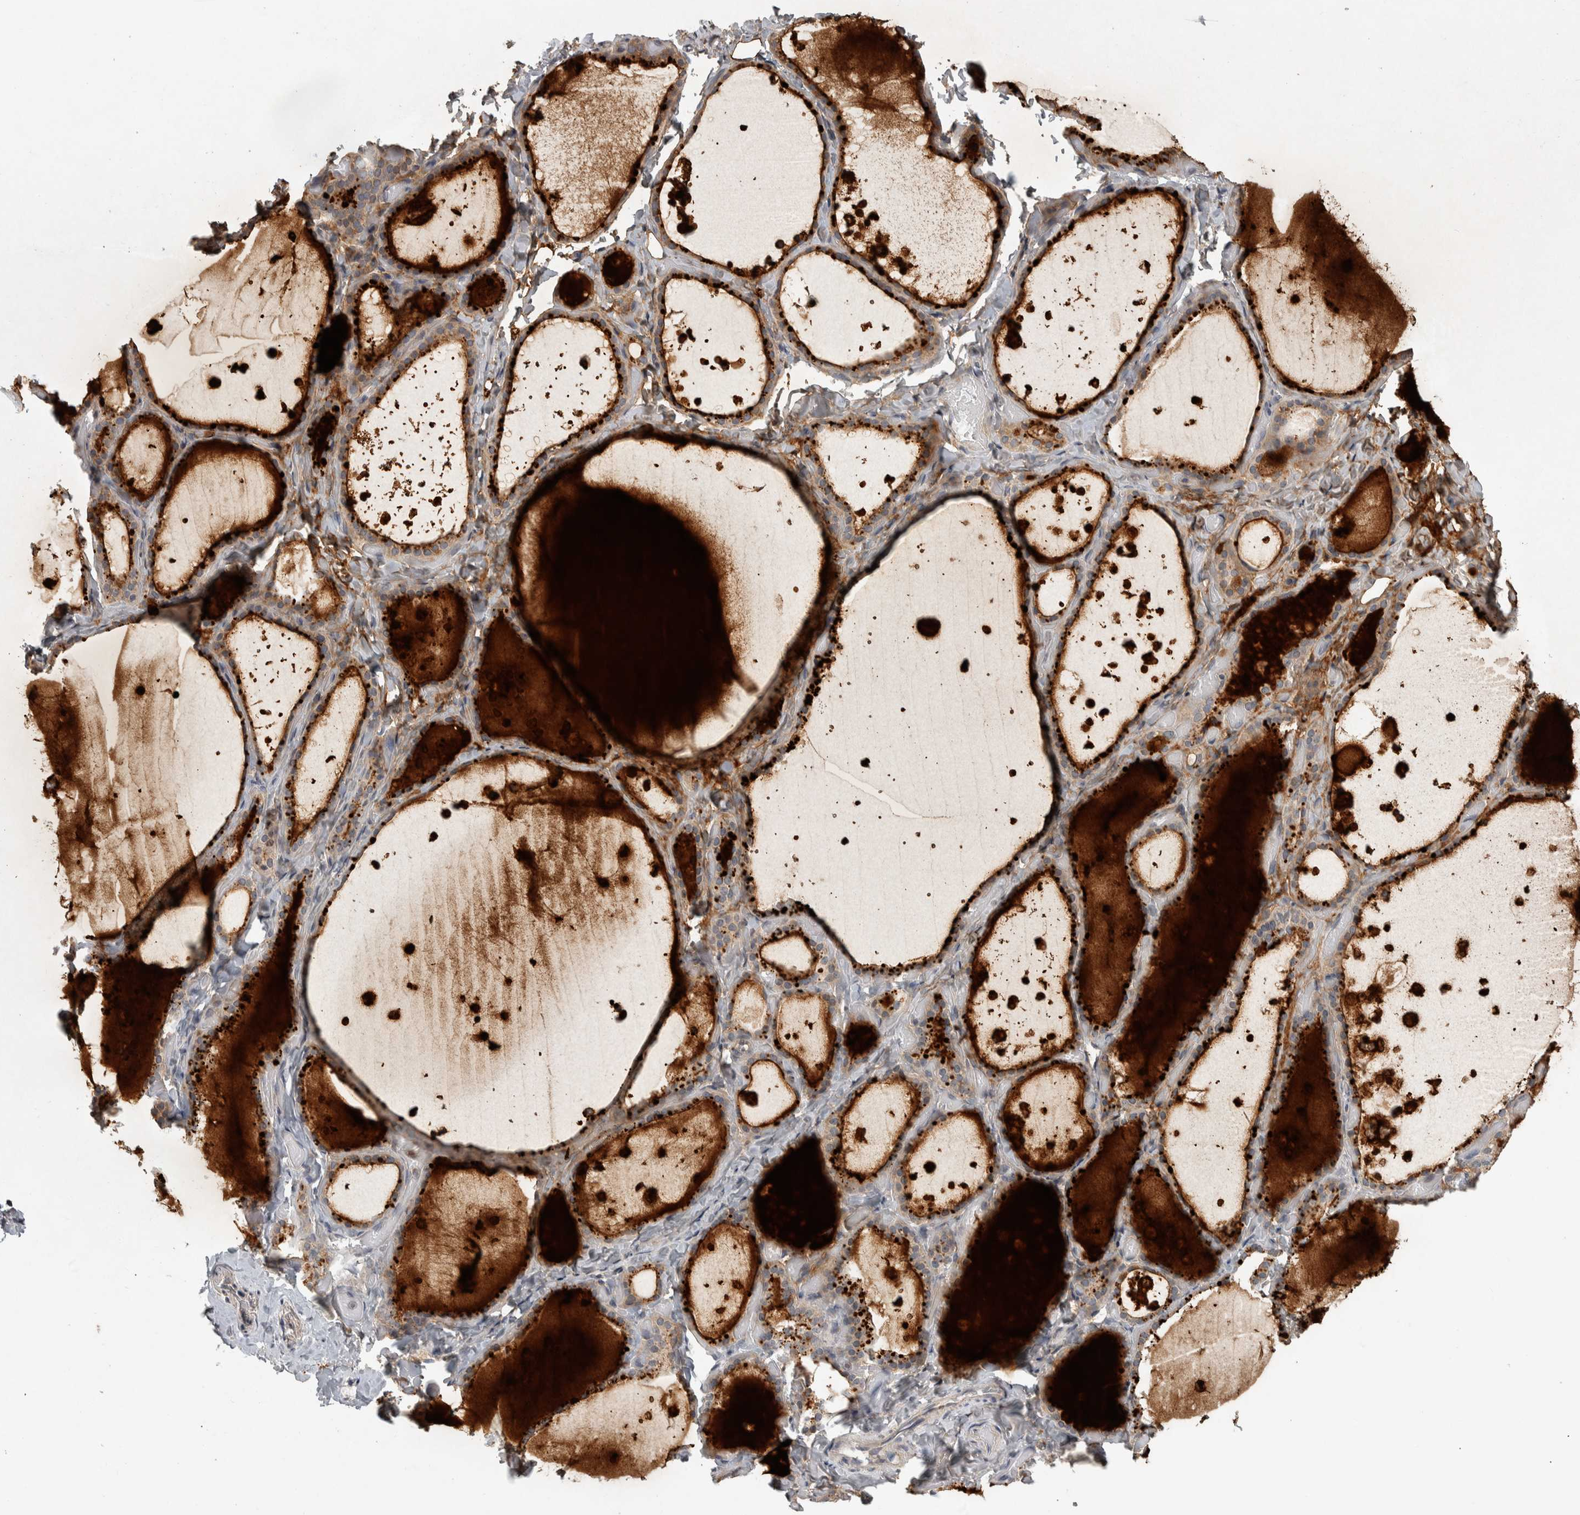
{"staining": {"intensity": "weak", "quantity": ">75%", "location": "cytoplasmic/membranous"}, "tissue": "thyroid gland", "cell_type": "Glandular cells", "image_type": "normal", "snomed": [{"axis": "morphology", "description": "Normal tissue, NOS"}, {"axis": "topography", "description": "Thyroid gland"}], "caption": "Glandular cells show weak cytoplasmic/membranous expression in approximately >75% of cells in unremarkable thyroid gland.", "gene": "EIF3H", "patient": {"sex": "female", "age": 44}}